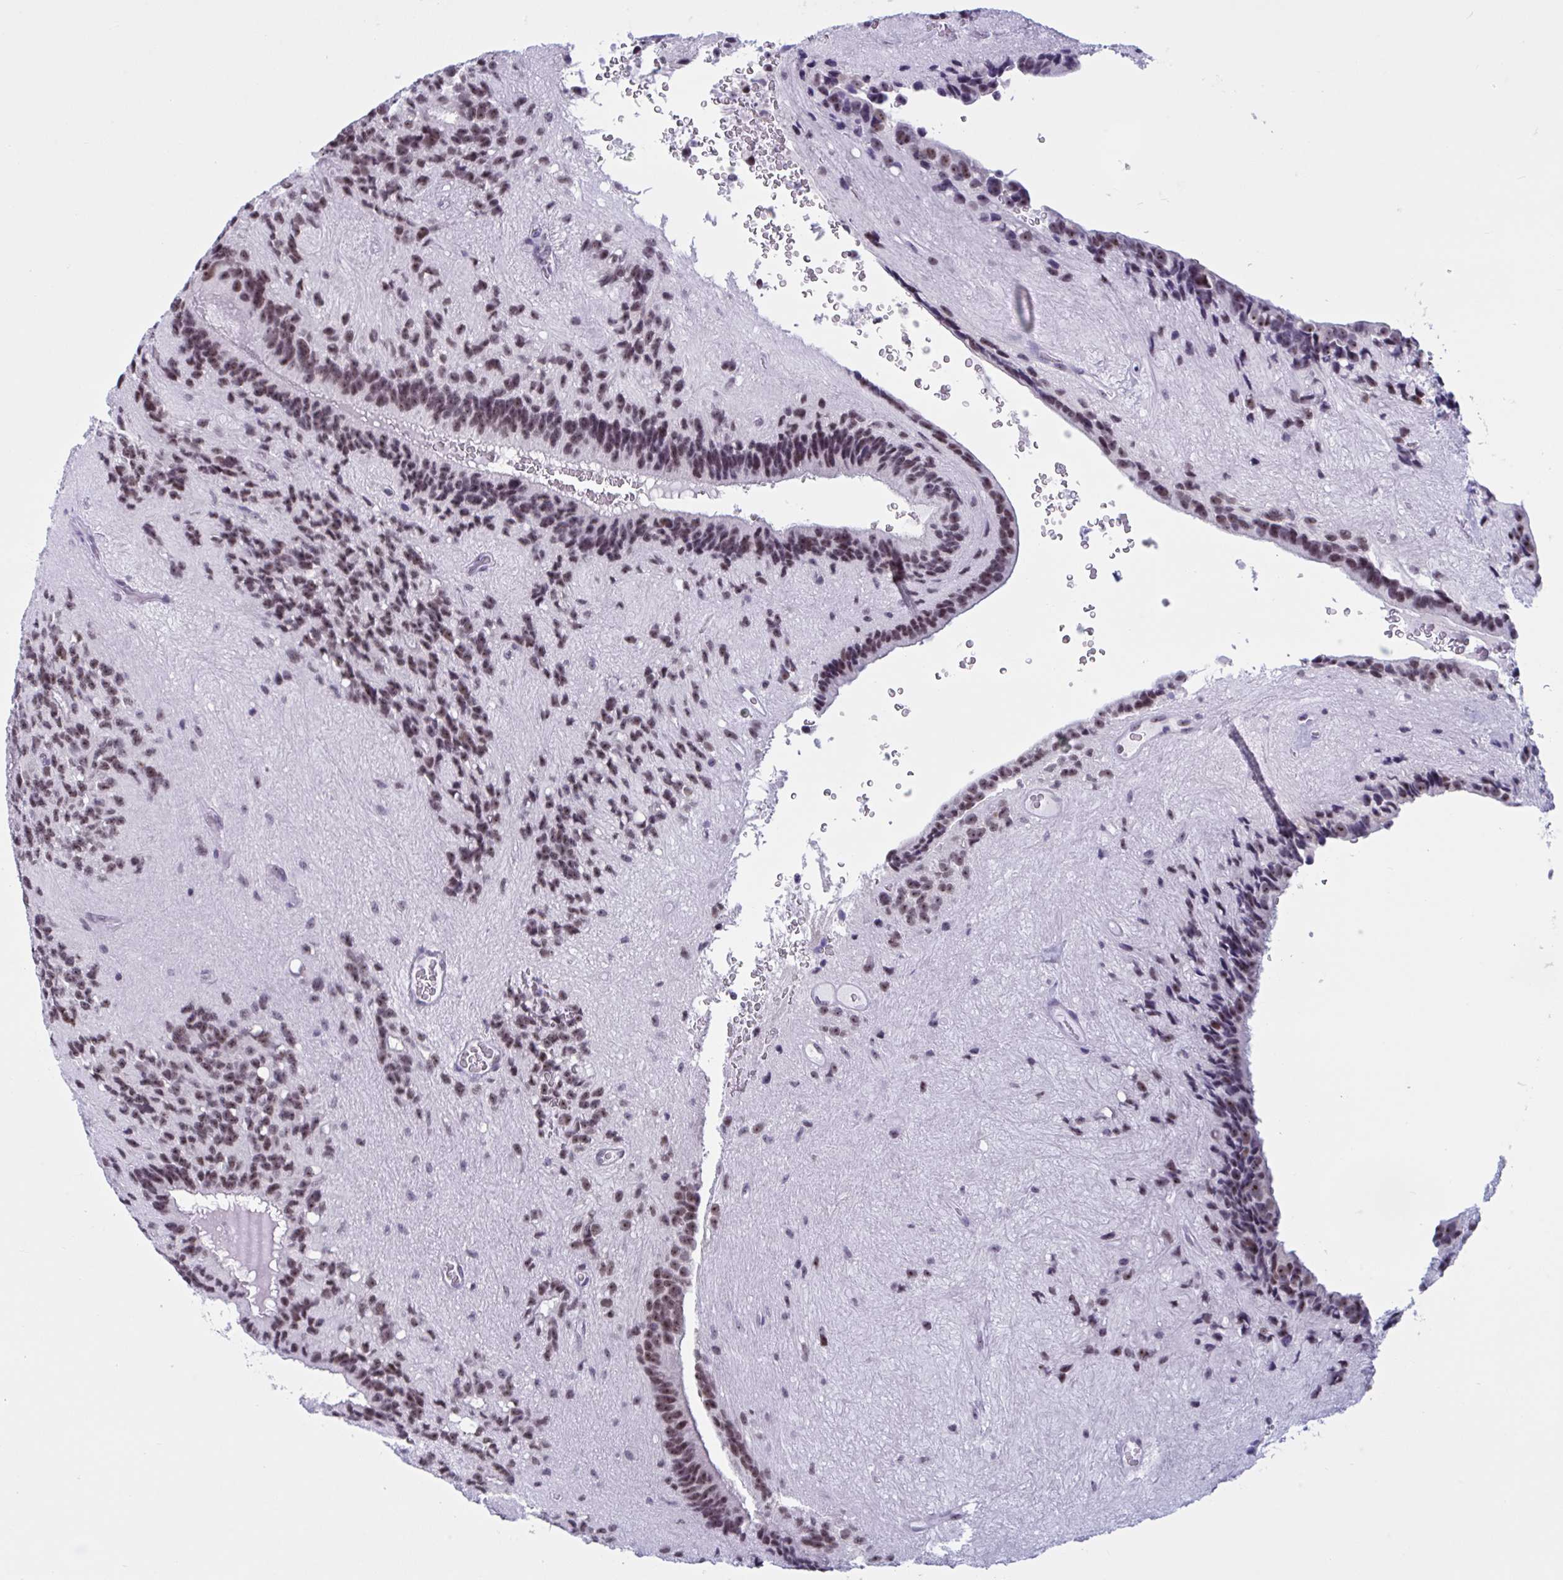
{"staining": {"intensity": "moderate", "quantity": ">75%", "location": "nuclear"}, "tissue": "glioma", "cell_type": "Tumor cells", "image_type": "cancer", "snomed": [{"axis": "morphology", "description": "Glioma, malignant, Low grade"}, {"axis": "topography", "description": "Brain"}], "caption": "A brown stain labels moderate nuclear positivity of a protein in glioma tumor cells.", "gene": "TGM6", "patient": {"sex": "male", "age": 31}}